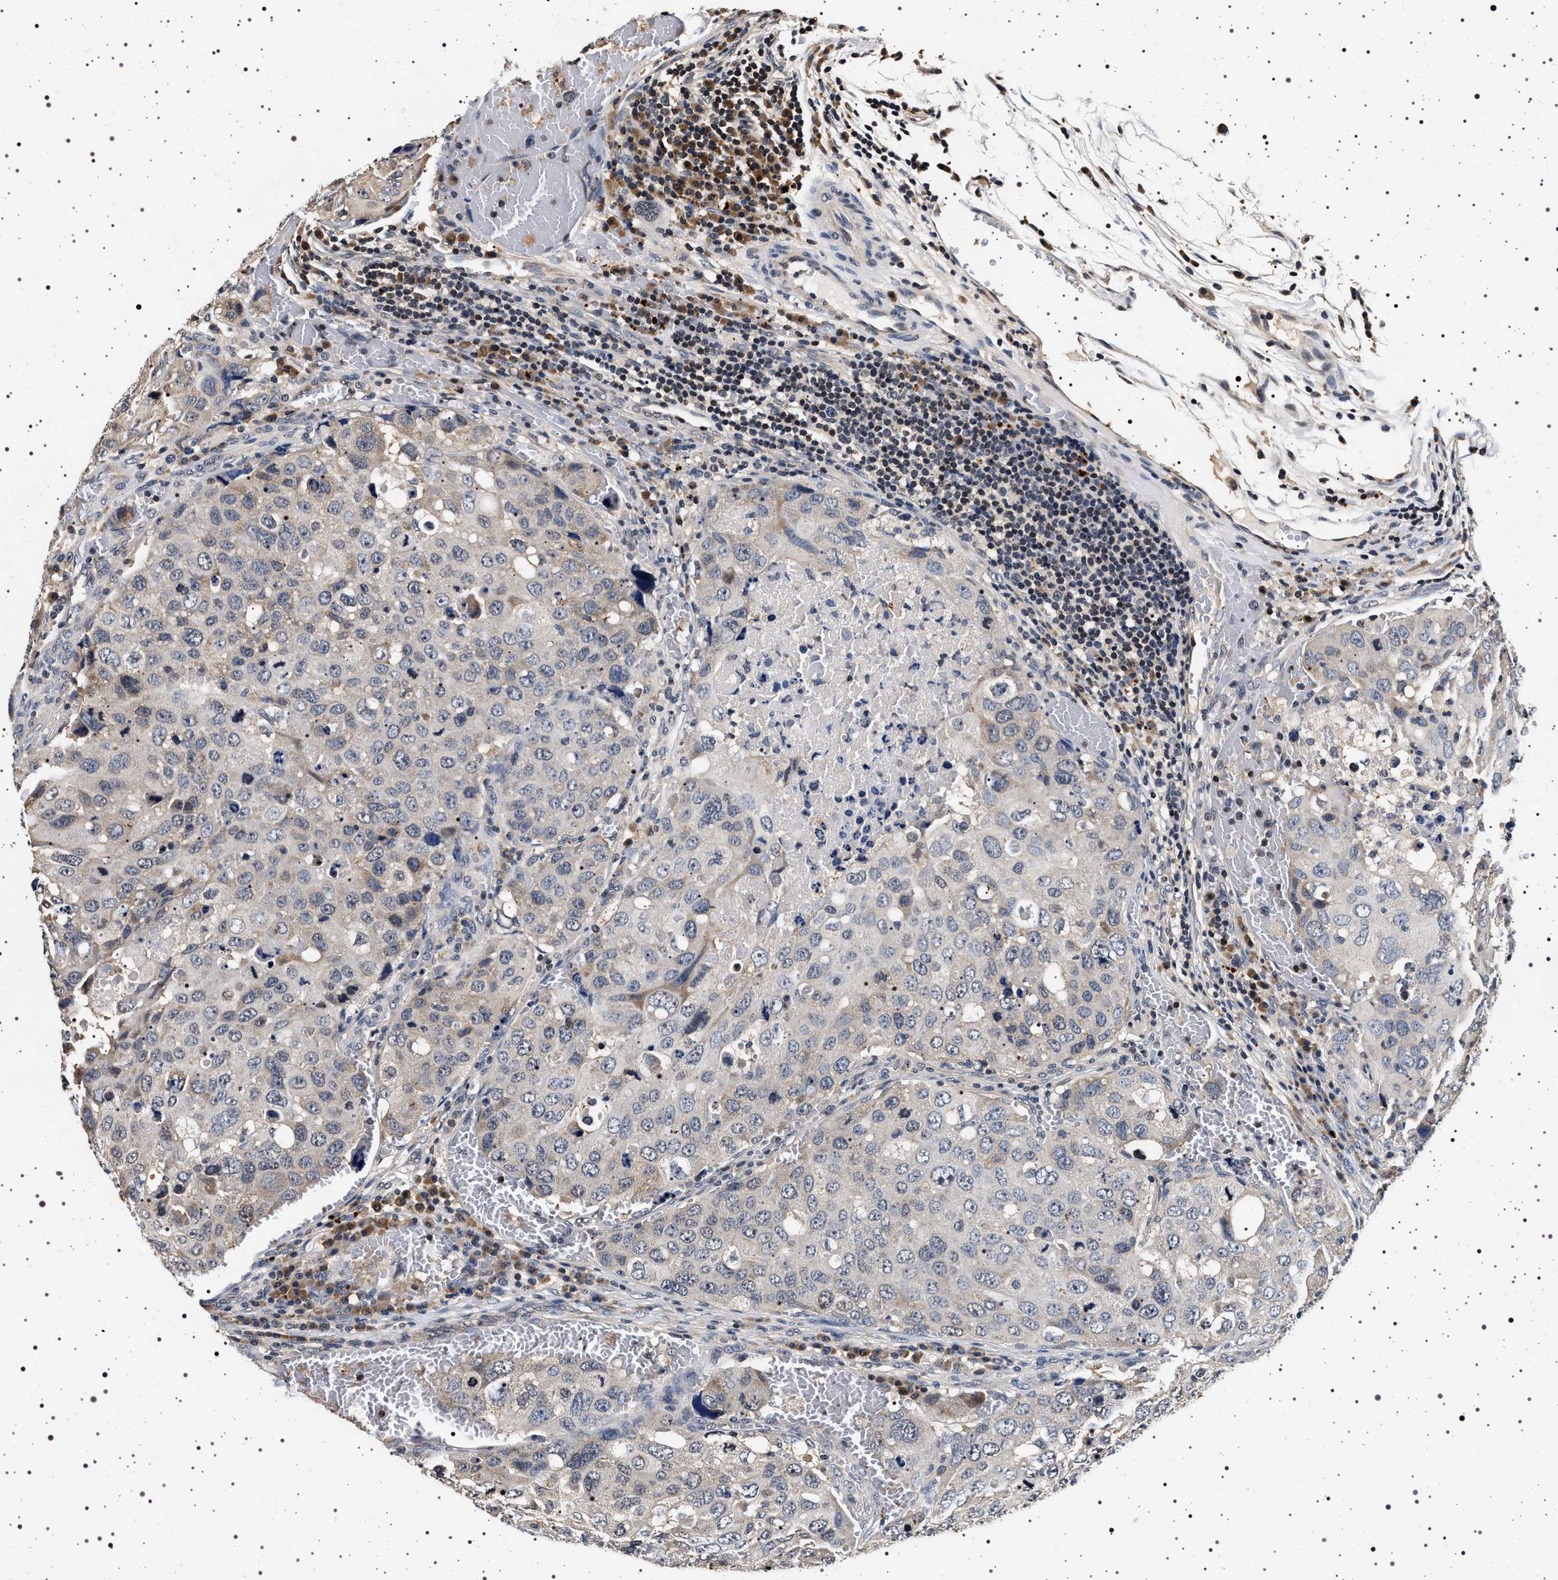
{"staining": {"intensity": "negative", "quantity": "none", "location": "none"}, "tissue": "urothelial cancer", "cell_type": "Tumor cells", "image_type": "cancer", "snomed": [{"axis": "morphology", "description": "Urothelial carcinoma, High grade"}, {"axis": "topography", "description": "Lymph node"}, {"axis": "topography", "description": "Urinary bladder"}], "caption": "DAB (3,3'-diaminobenzidine) immunohistochemical staining of urothelial carcinoma (high-grade) demonstrates no significant positivity in tumor cells.", "gene": "CDKN1B", "patient": {"sex": "male", "age": 51}}